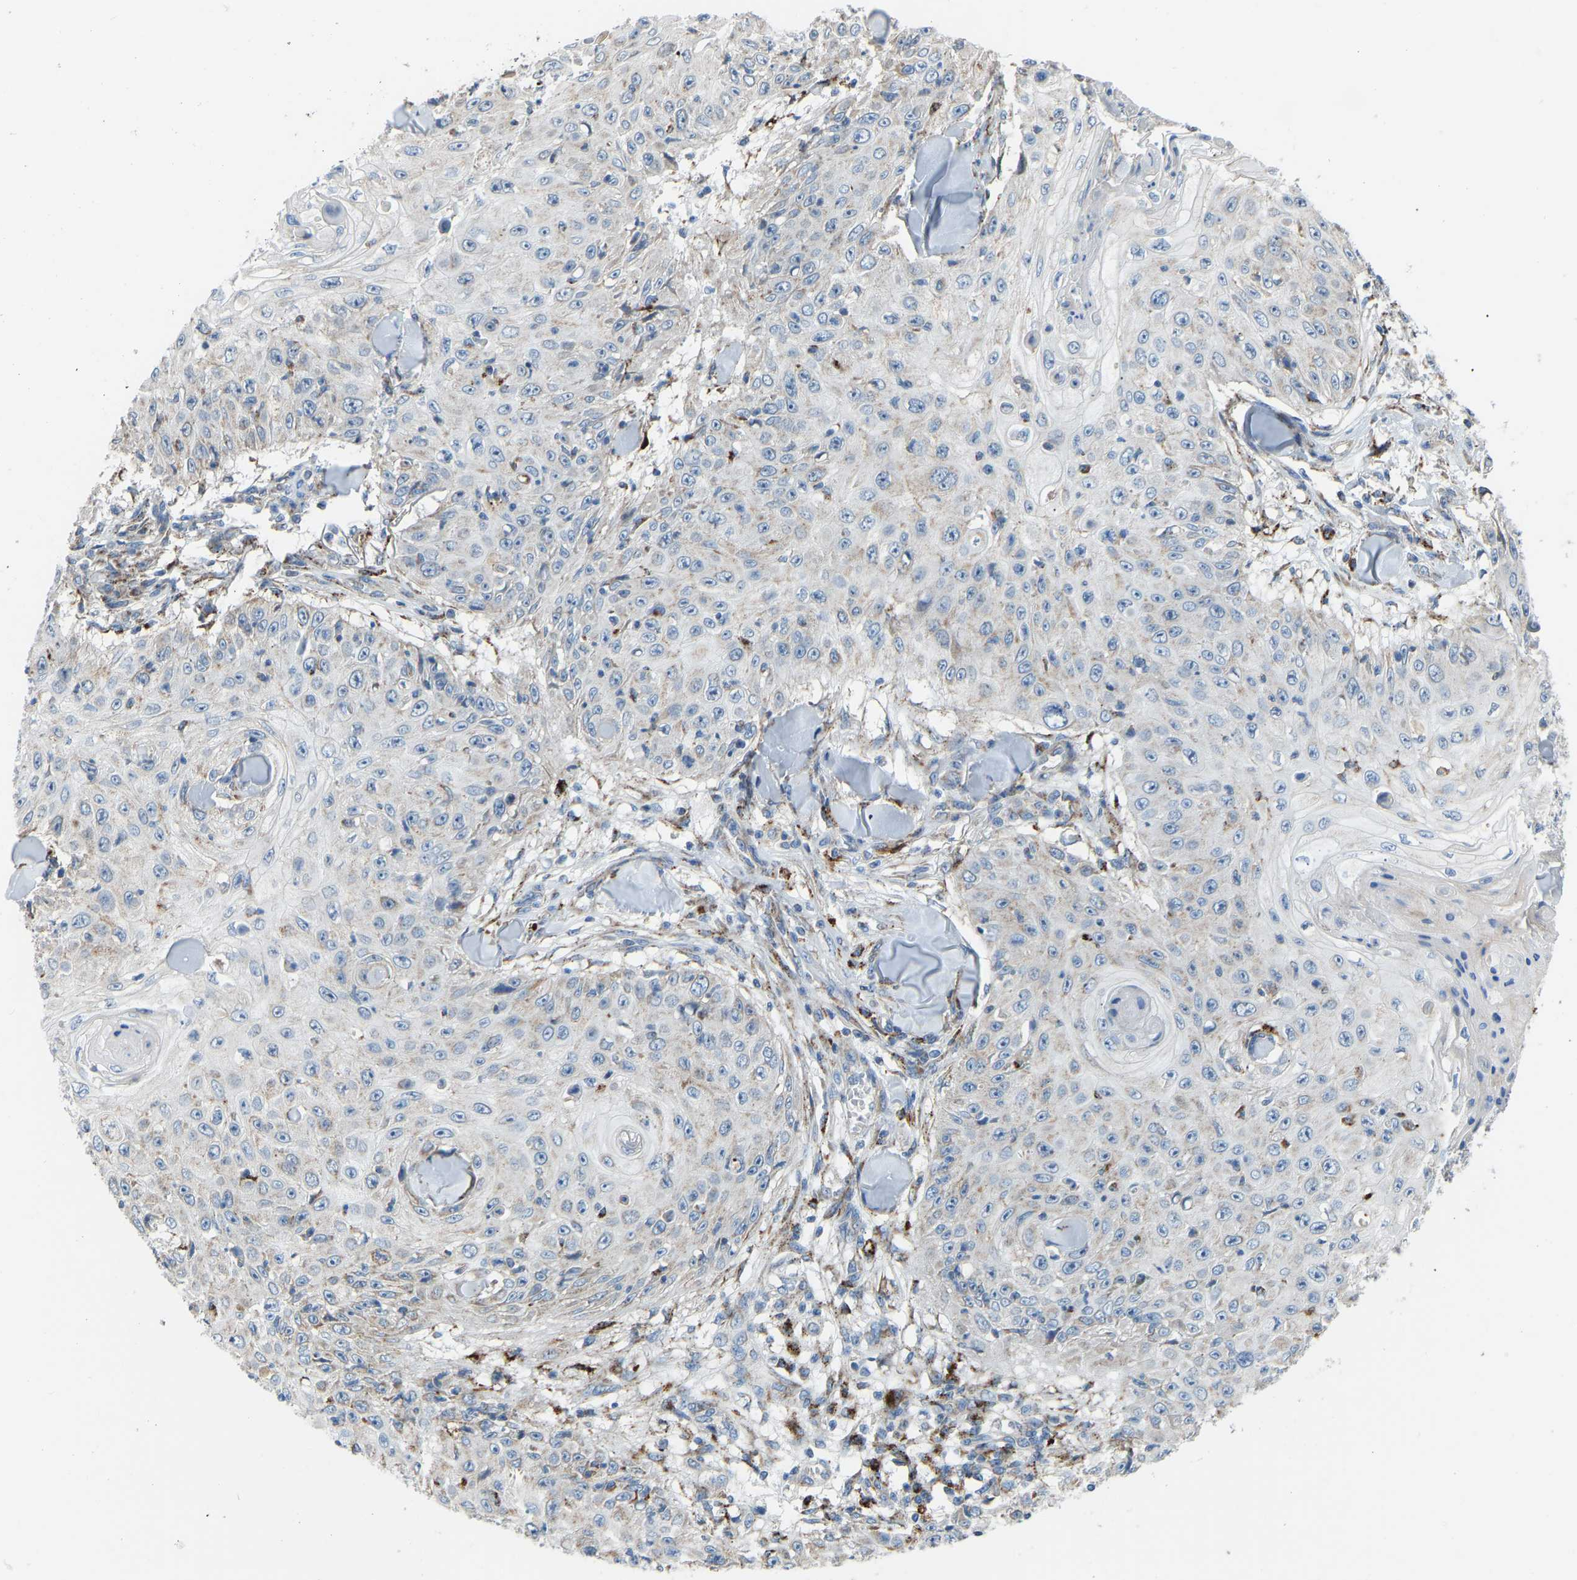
{"staining": {"intensity": "weak", "quantity": "25%-75%", "location": "cytoplasmic/membranous"}, "tissue": "skin cancer", "cell_type": "Tumor cells", "image_type": "cancer", "snomed": [{"axis": "morphology", "description": "Squamous cell carcinoma, NOS"}, {"axis": "topography", "description": "Skin"}], "caption": "IHC (DAB (3,3'-diaminobenzidine)) staining of human skin cancer exhibits weak cytoplasmic/membranous protein expression in approximately 25%-75% of tumor cells. (DAB (3,3'-diaminobenzidine) IHC with brightfield microscopy, high magnification).", "gene": "SMIM20", "patient": {"sex": "male", "age": 86}}